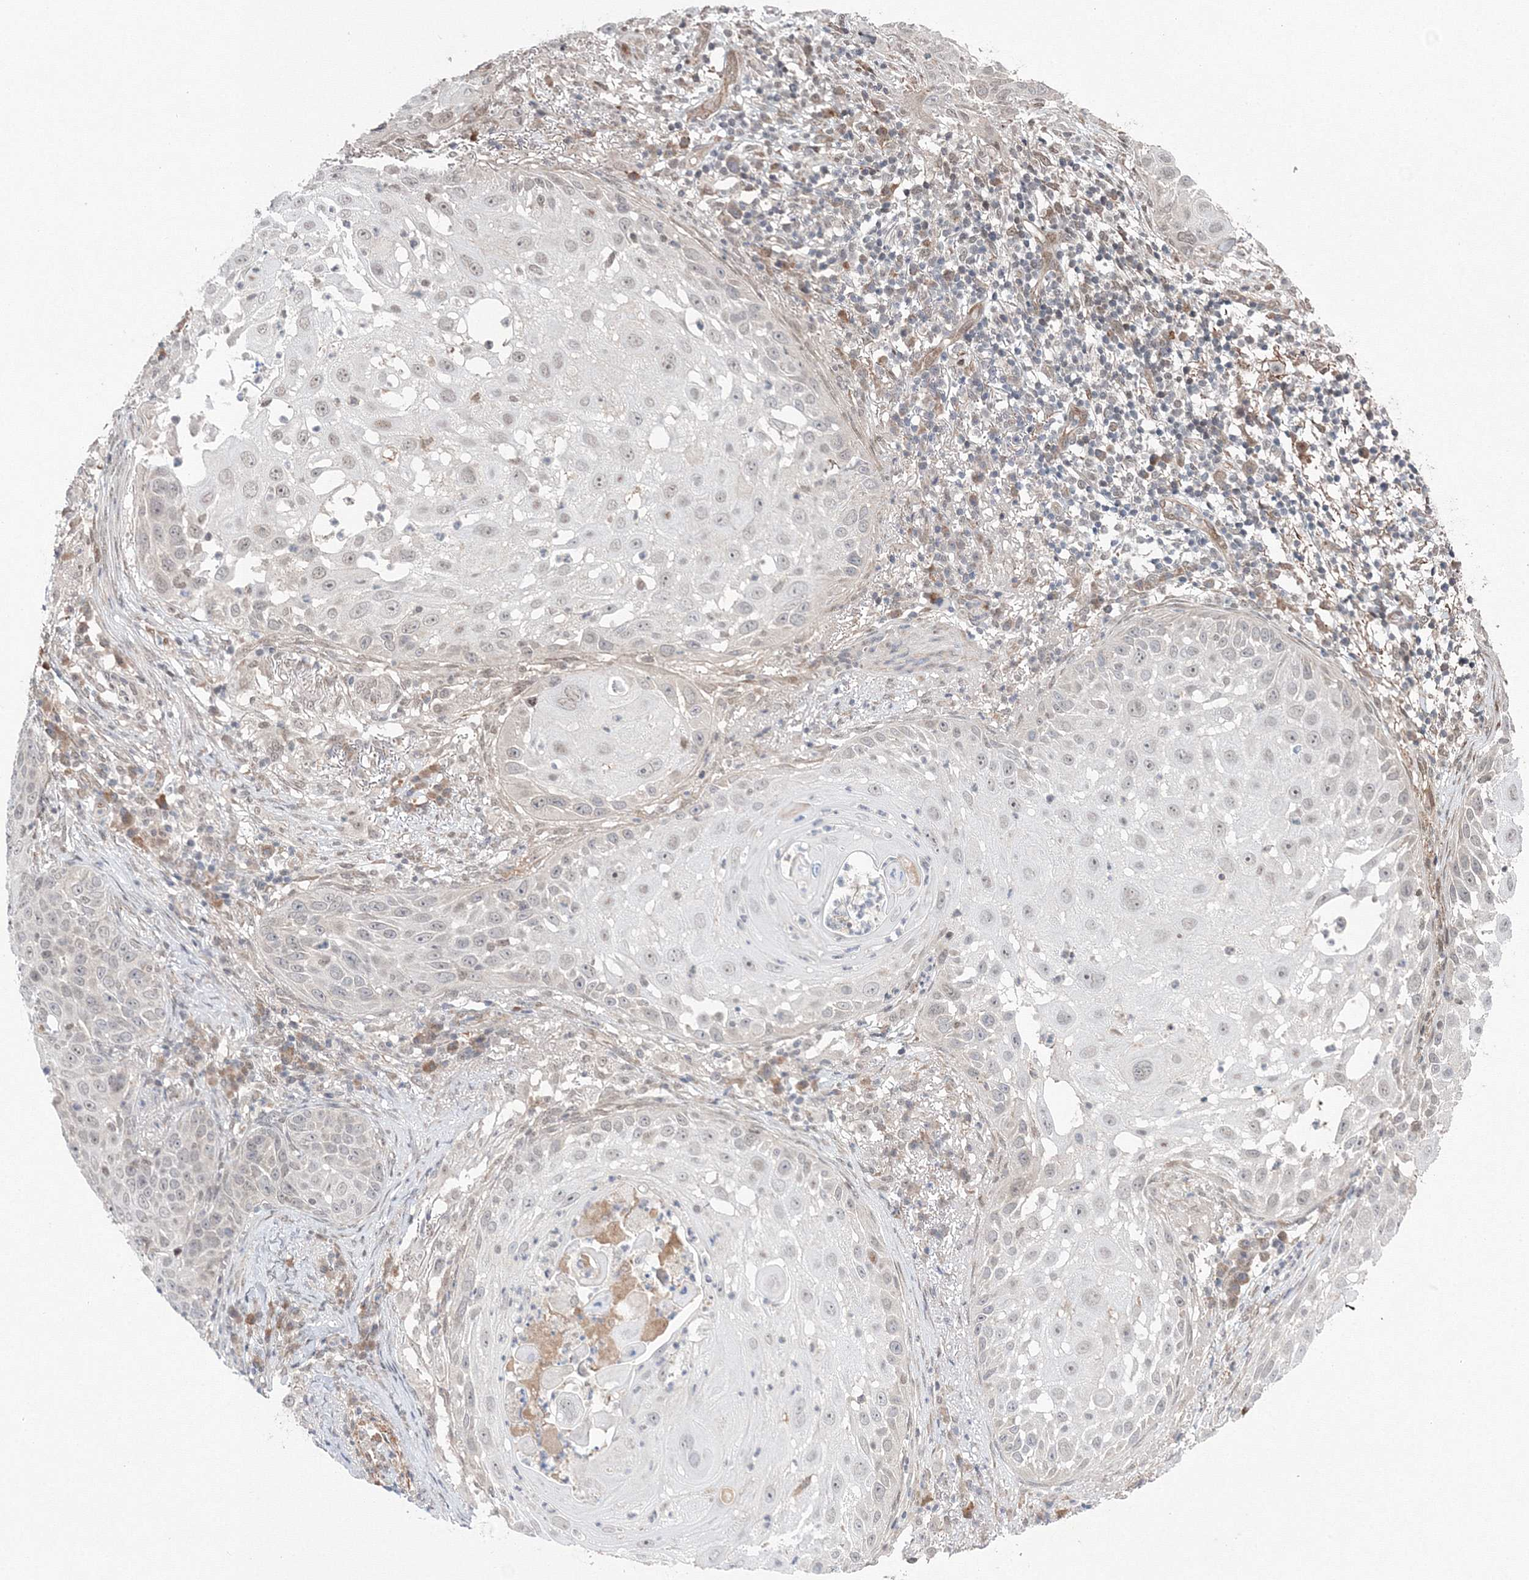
{"staining": {"intensity": "negative", "quantity": "none", "location": "none"}, "tissue": "skin cancer", "cell_type": "Tumor cells", "image_type": "cancer", "snomed": [{"axis": "morphology", "description": "Squamous cell carcinoma, NOS"}, {"axis": "topography", "description": "Skin"}], "caption": "The photomicrograph displays no staining of tumor cells in skin cancer (squamous cell carcinoma). (Brightfield microscopy of DAB (3,3'-diaminobenzidine) immunohistochemistry (IHC) at high magnification).", "gene": "NOA1", "patient": {"sex": "female", "age": 44}}